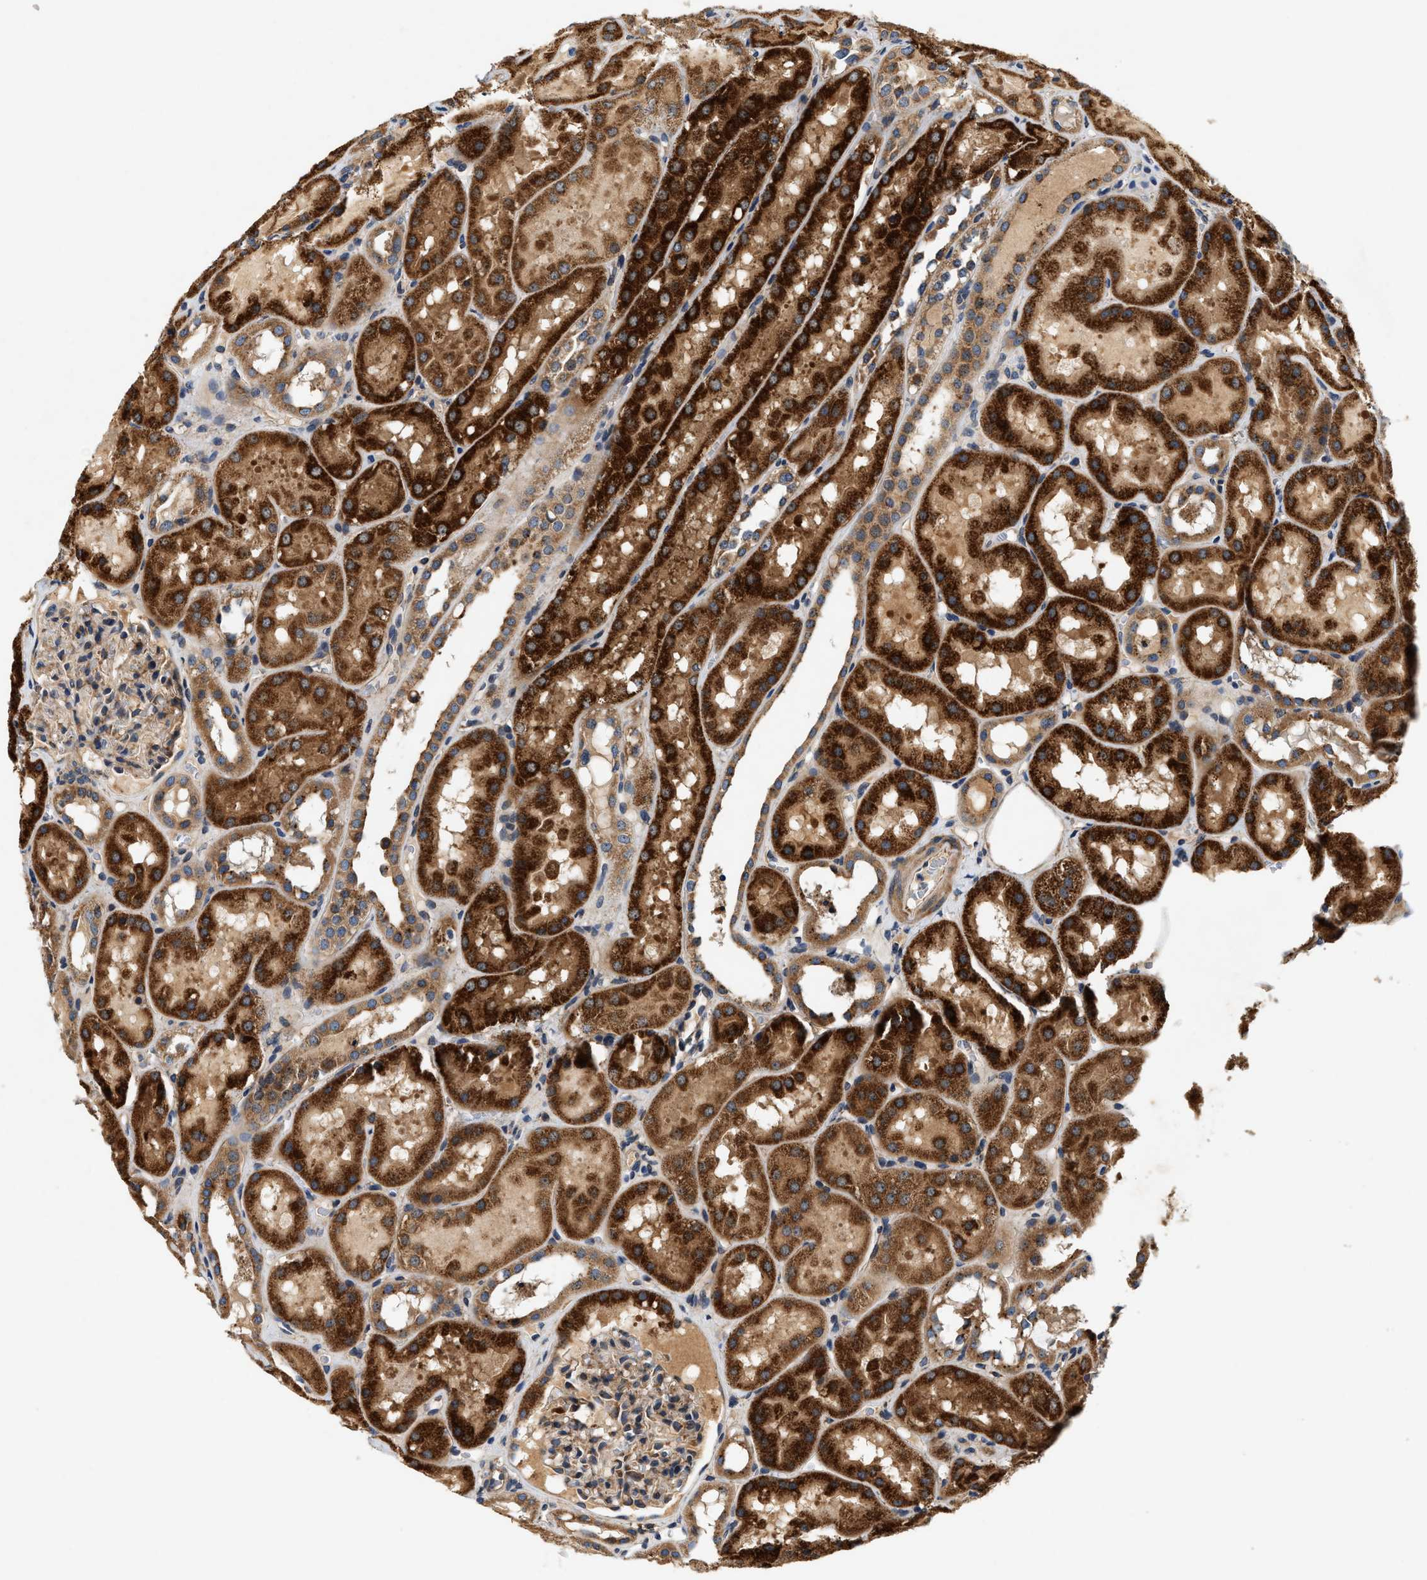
{"staining": {"intensity": "moderate", "quantity": ">75%", "location": "cytoplasmic/membranous"}, "tissue": "kidney", "cell_type": "Cells in glomeruli", "image_type": "normal", "snomed": [{"axis": "morphology", "description": "Normal tissue, NOS"}, {"axis": "topography", "description": "Kidney"}, {"axis": "topography", "description": "Urinary bladder"}], "caption": "Immunohistochemistry staining of benign kidney, which shows medium levels of moderate cytoplasmic/membranous expression in about >75% of cells in glomeruli indicating moderate cytoplasmic/membranous protein positivity. The staining was performed using DAB (brown) for protein detection and nuclei were counterstained in hematoxylin (blue).", "gene": "DUSP10", "patient": {"sex": "male", "age": 16}}